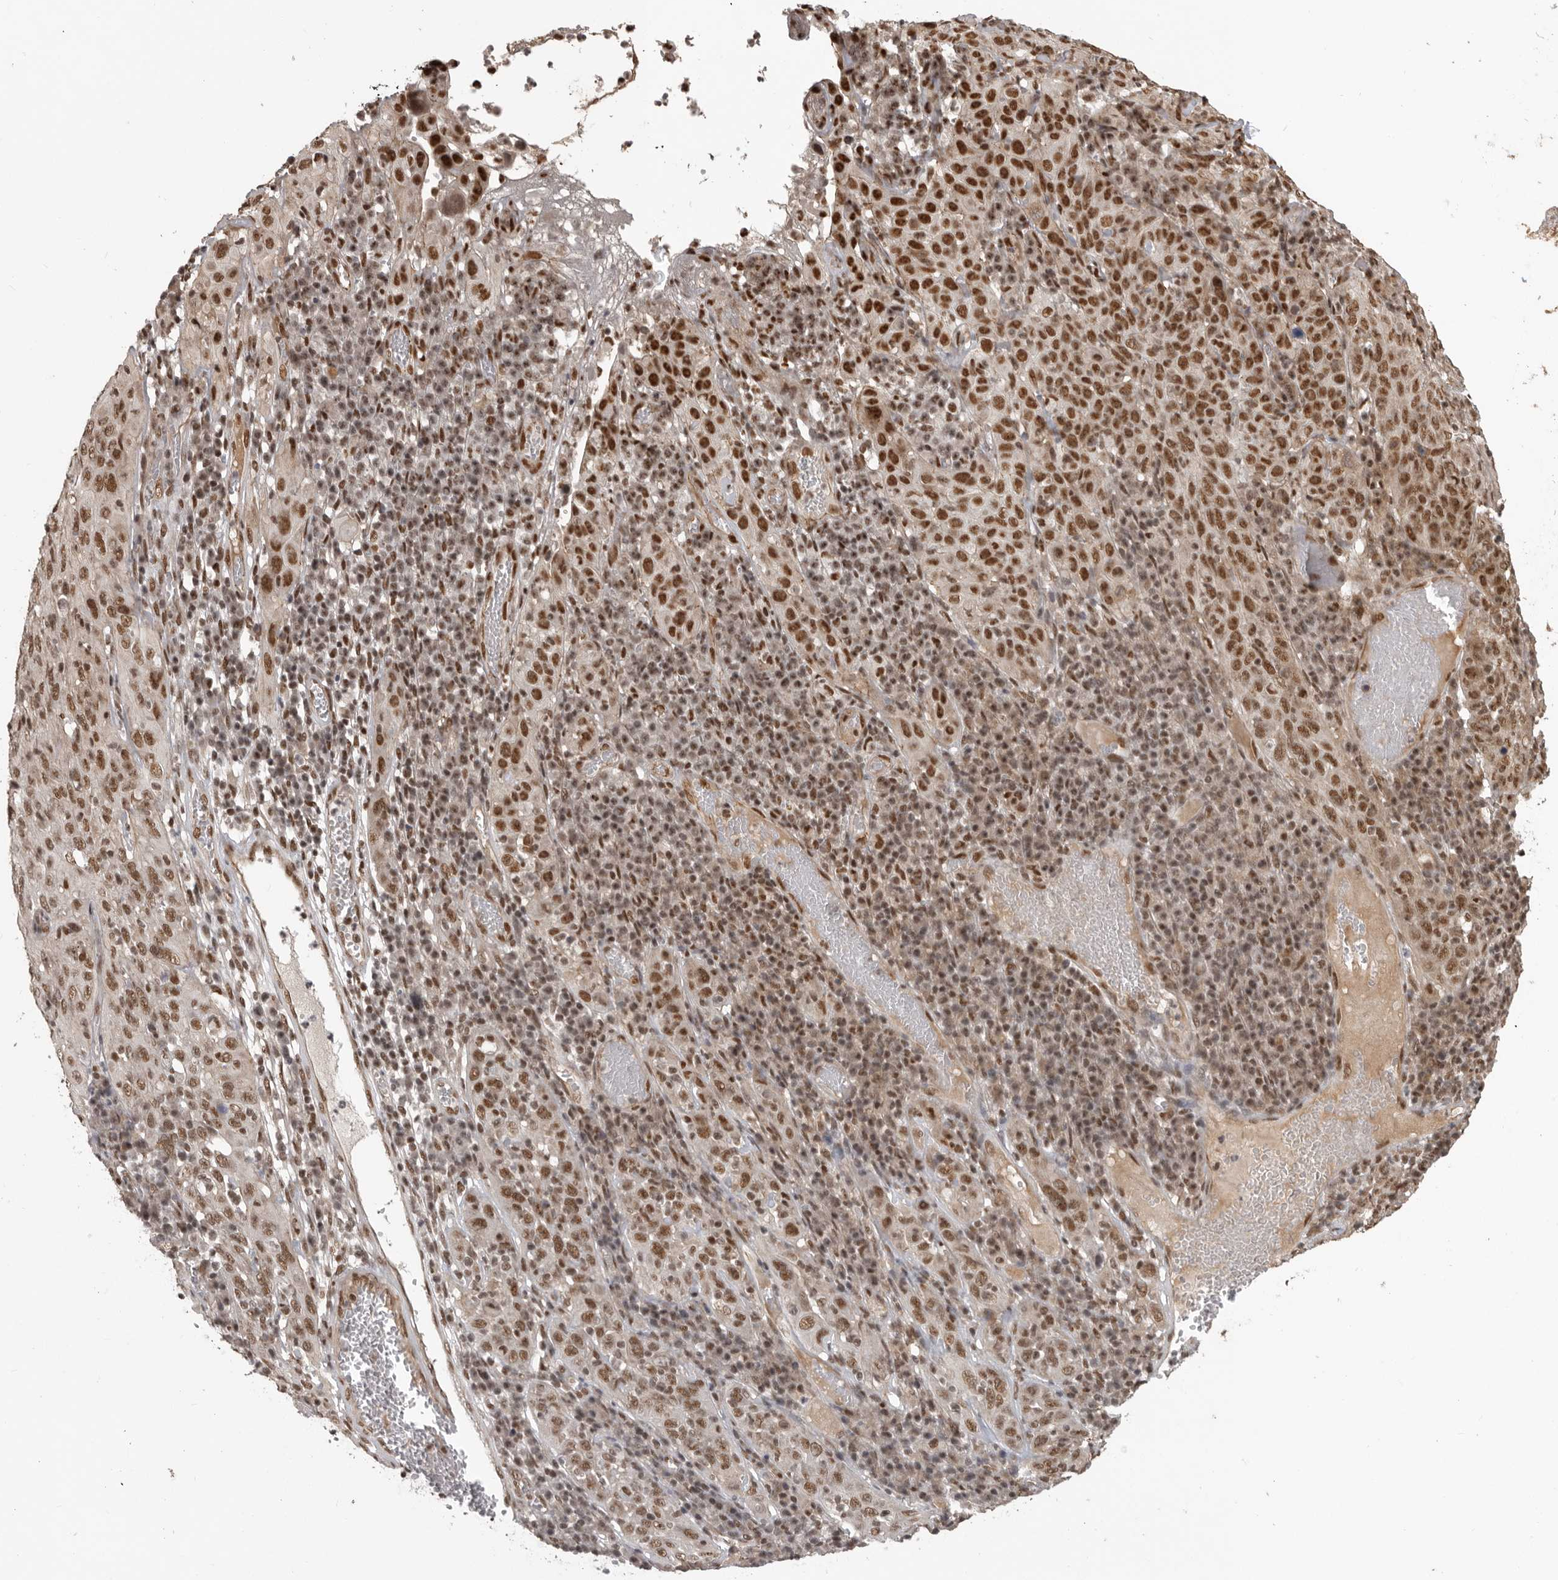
{"staining": {"intensity": "strong", "quantity": ">75%", "location": "nuclear"}, "tissue": "cervical cancer", "cell_type": "Tumor cells", "image_type": "cancer", "snomed": [{"axis": "morphology", "description": "Squamous cell carcinoma, NOS"}, {"axis": "topography", "description": "Cervix"}], "caption": "Protein positivity by immunohistochemistry (IHC) reveals strong nuclear staining in approximately >75% of tumor cells in squamous cell carcinoma (cervical).", "gene": "CBLL1", "patient": {"sex": "female", "age": 46}}